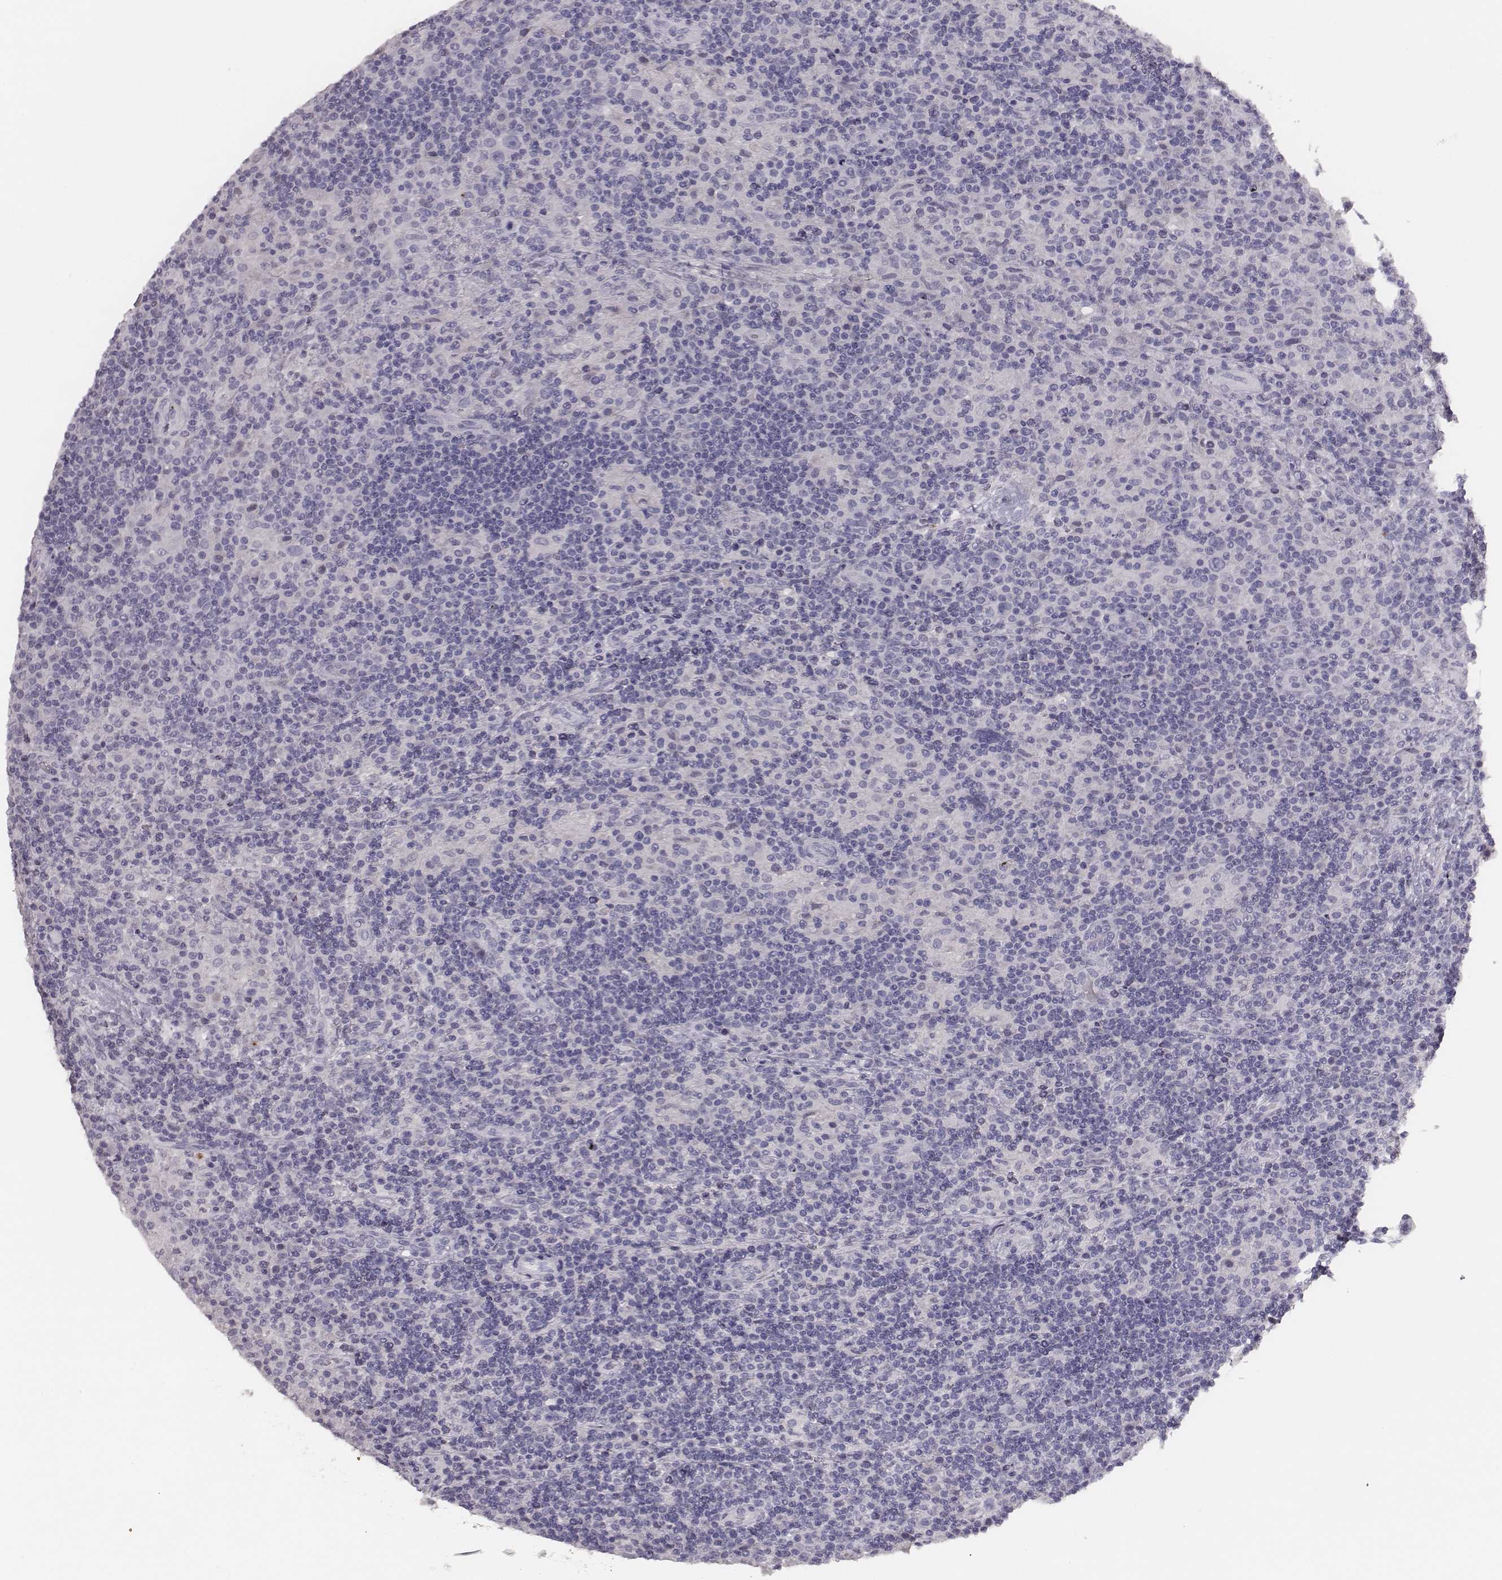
{"staining": {"intensity": "negative", "quantity": "none", "location": "none"}, "tissue": "lymphoma", "cell_type": "Tumor cells", "image_type": "cancer", "snomed": [{"axis": "morphology", "description": "Hodgkin's disease, NOS"}, {"axis": "topography", "description": "Lymph node"}], "caption": "A high-resolution histopathology image shows IHC staining of lymphoma, which exhibits no significant expression in tumor cells.", "gene": "MYH6", "patient": {"sex": "male", "age": 70}}